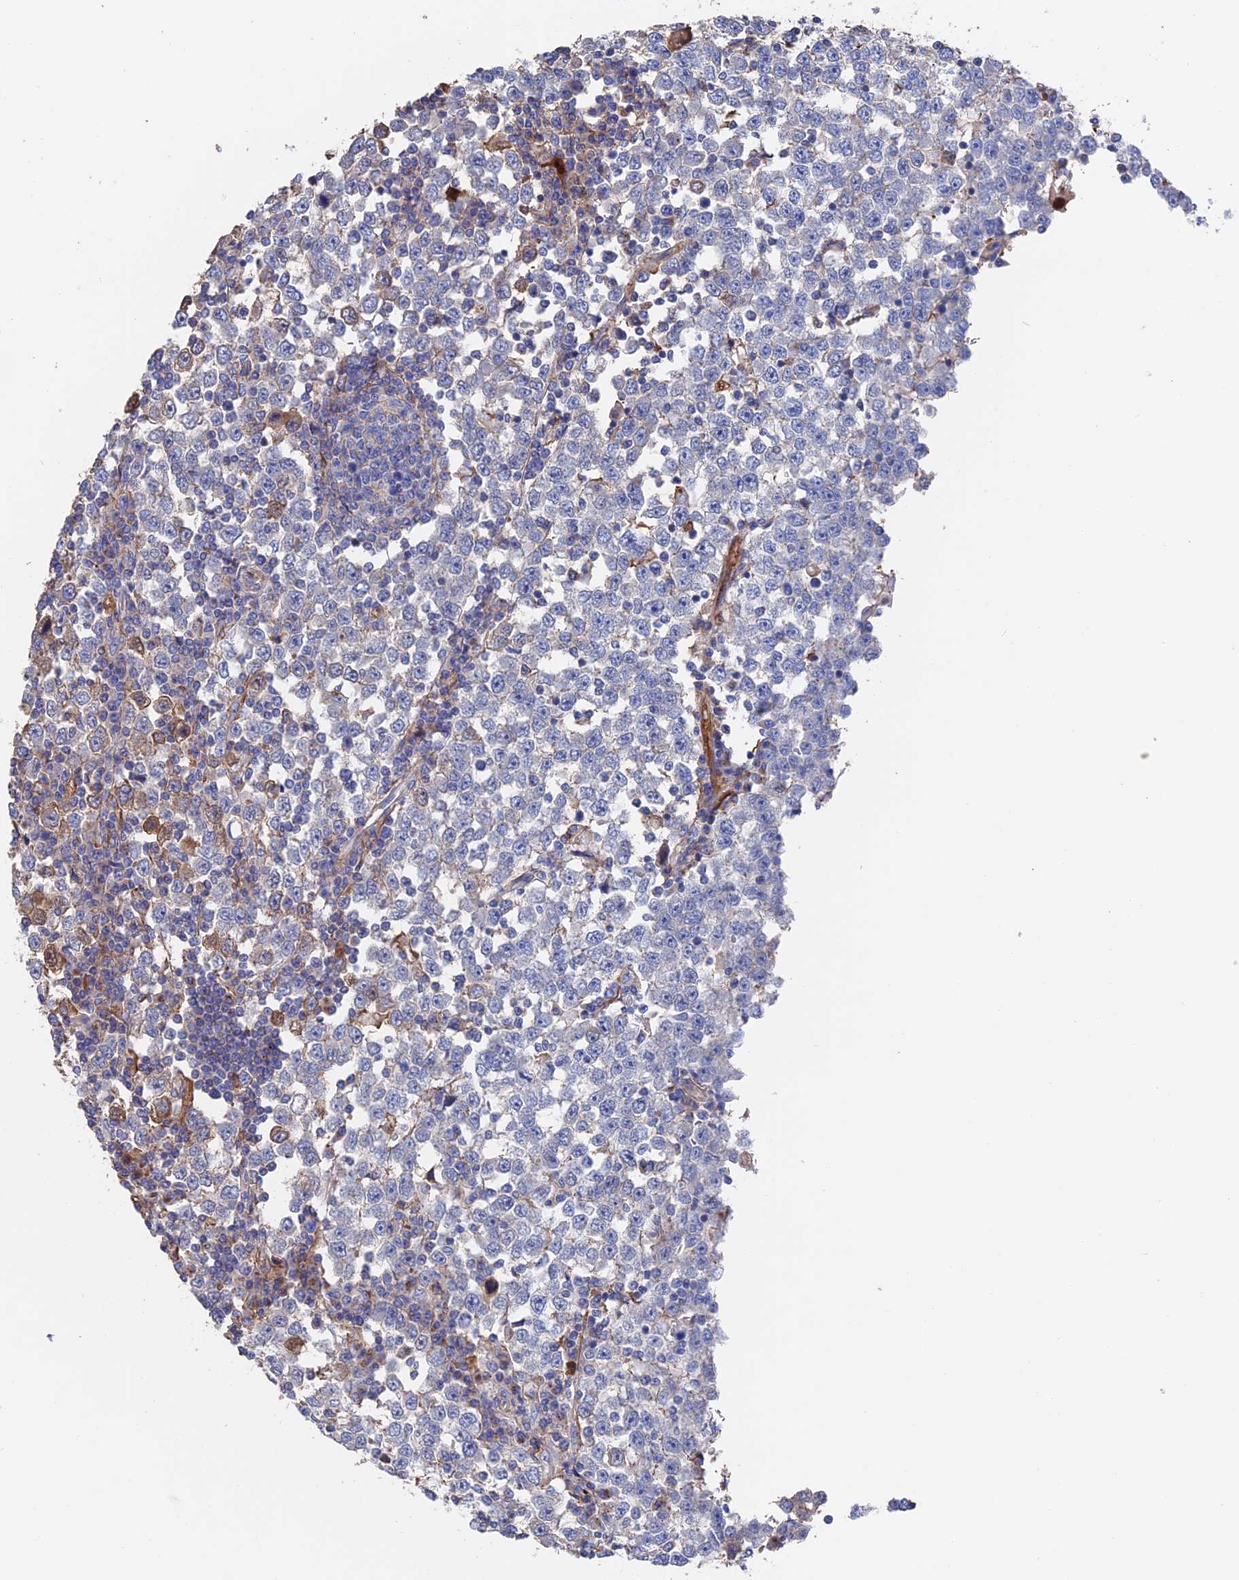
{"staining": {"intensity": "negative", "quantity": "none", "location": "none"}, "tissue": "testis cancer", "cell_type": "Tumor cells", "image_type": "cancer", "snomed": [{"axis": "morphology", "description": "Seminoma, NOS"}, {"axis": "topography", "description": "Testis"}], "caption": "High magnification brightfield microscopy of testis cancer (seminoma) stained with DAB (3,3'-diaminobenzidine) (brown) and counterstained with hematoxylin (blue): tumor cells show no significant positivity. The staining is performed using DAB (3,3'-diaminobenzidine) brown chromogen with nuclei counter-stained in using hematoxylin.", "gene": "HPF1", "patient": {"sex": "male", "age": 65}}